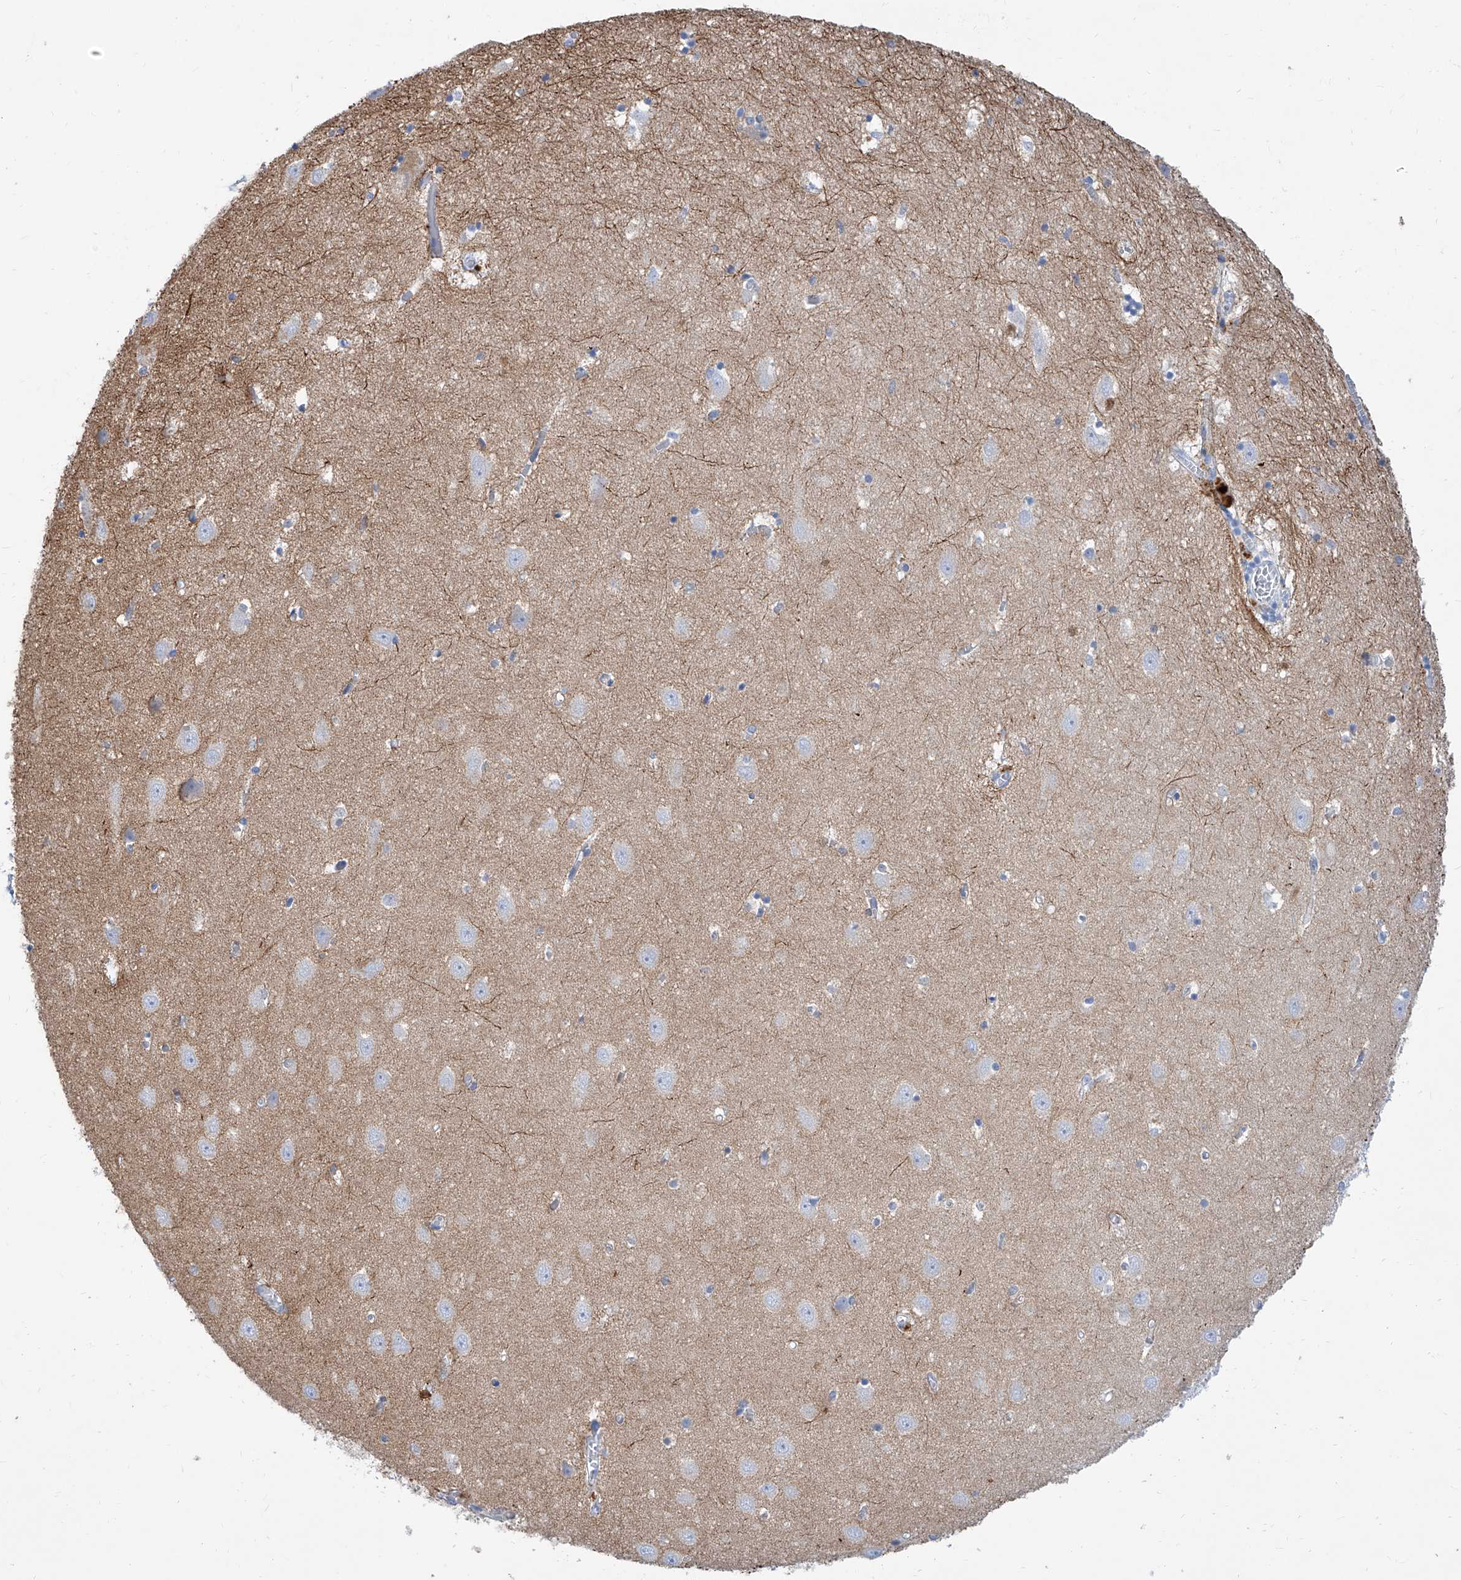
{"staining": {"intensity": "negative", "quantity": "none", "location": "none"}, "tissue": "hippocampus", "cell_type": "Glial cells", "image_type": "normal", "snomed": [{"axis": "morphology", "description": "Normal tissue, NOS"}, {"axis": "topography", "description": "Hippocampus"}], "caption": "High power microscopy histopathology image of an IHC micrograph of normal hippocampus, revealing no significant staining in glial cells. (DAB IHC visualized using brightfield microscopy, high magnification).", "gene": "SLC25A29", "patient": {"sex": "female", "age": 64}}